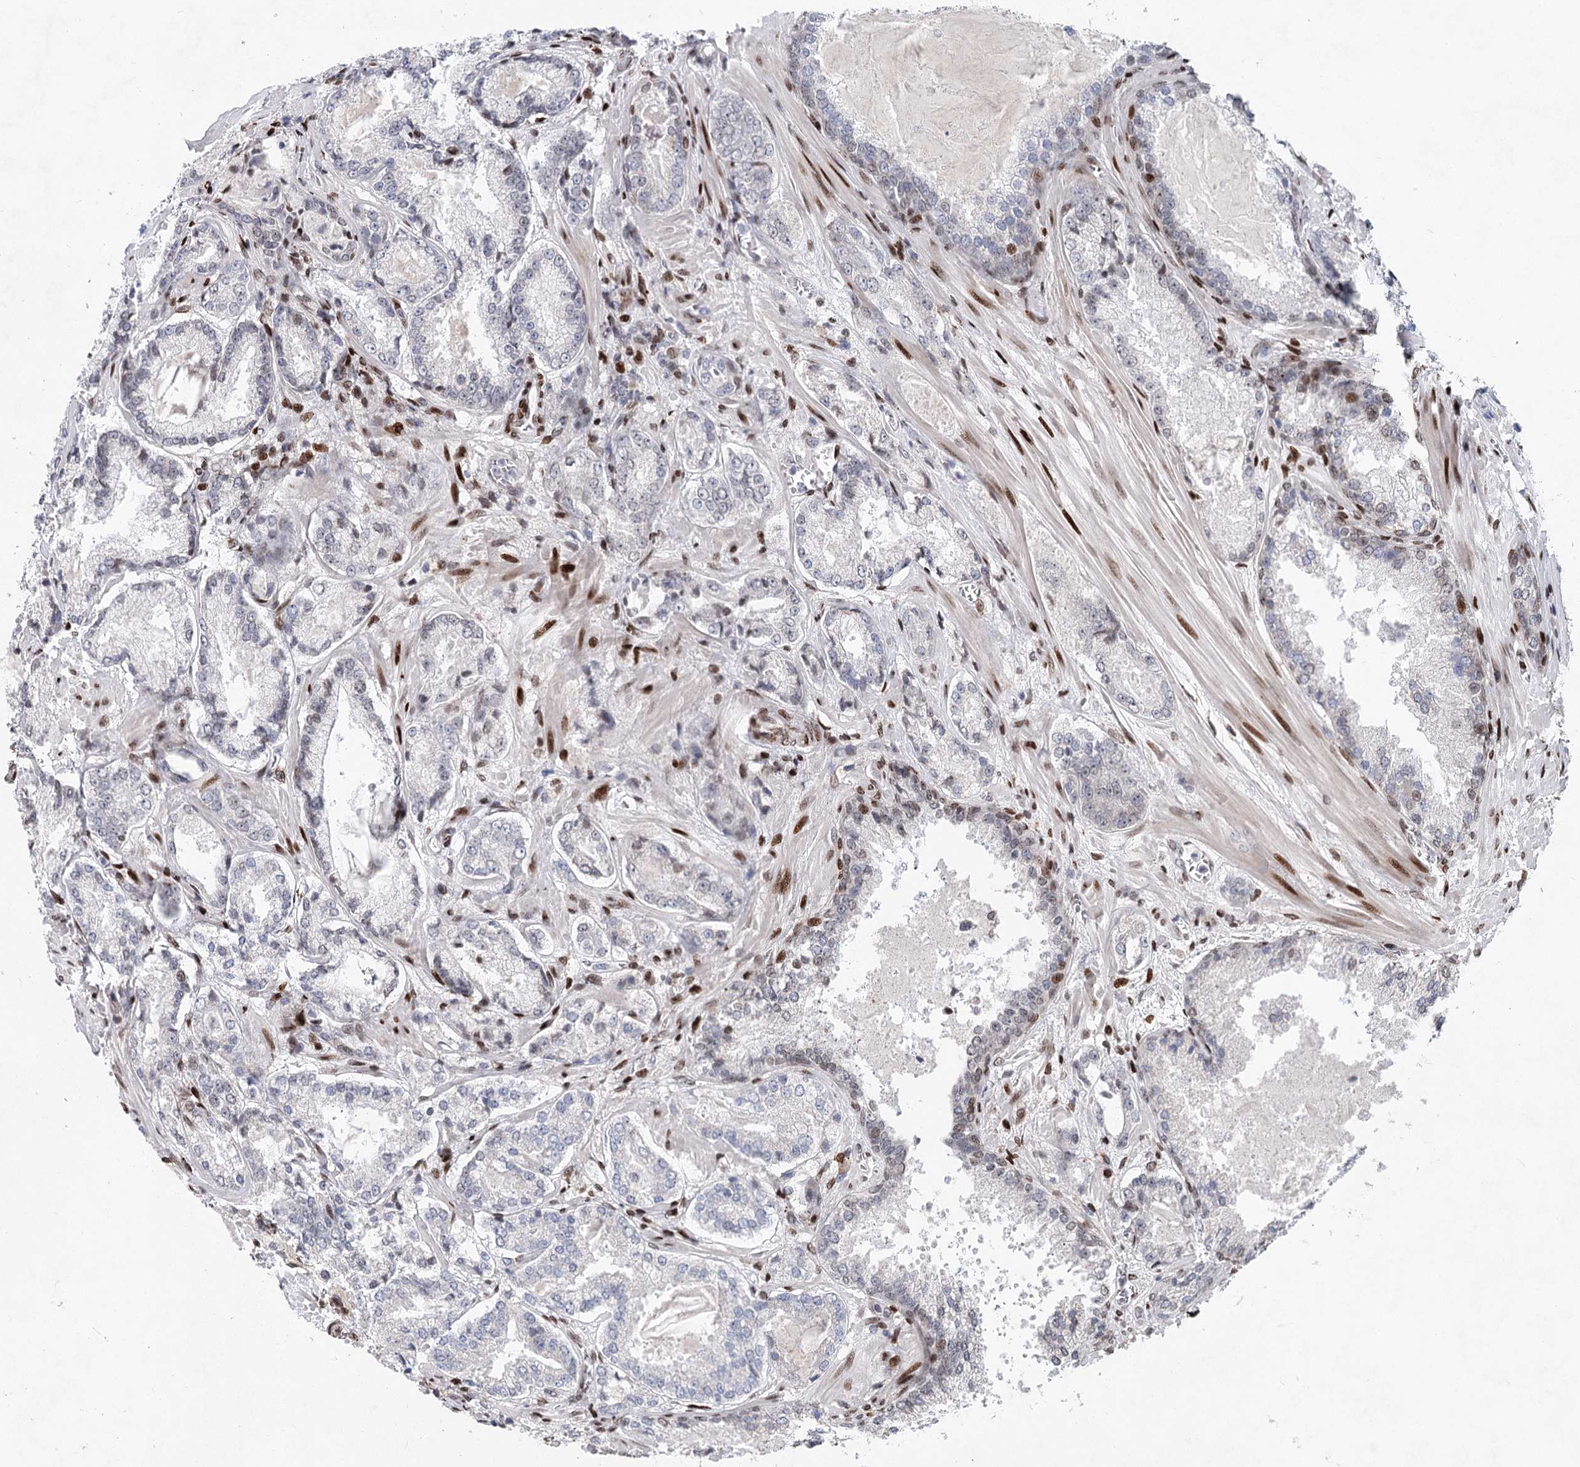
{"staining": {"intensity": "weak", "quantity": "<25%", "location": "nuclear"}, "tissue": "prostate cancer", "cell_type": "Tumor cells", "image_type": "cancer", "snomed": [{"axis": "morphology", "description": "Adenocarcinoma, Low grade"}, {"axis": "topography", "description": "Prostate"}], "caption": "A photomicrograph of adenocarcinoma (low-grade) (prostate) stained for a protein shows no brown staining in tumor cells.", "gene": "FRMD4A", "patient": {"sex": "male", "age": 74}}